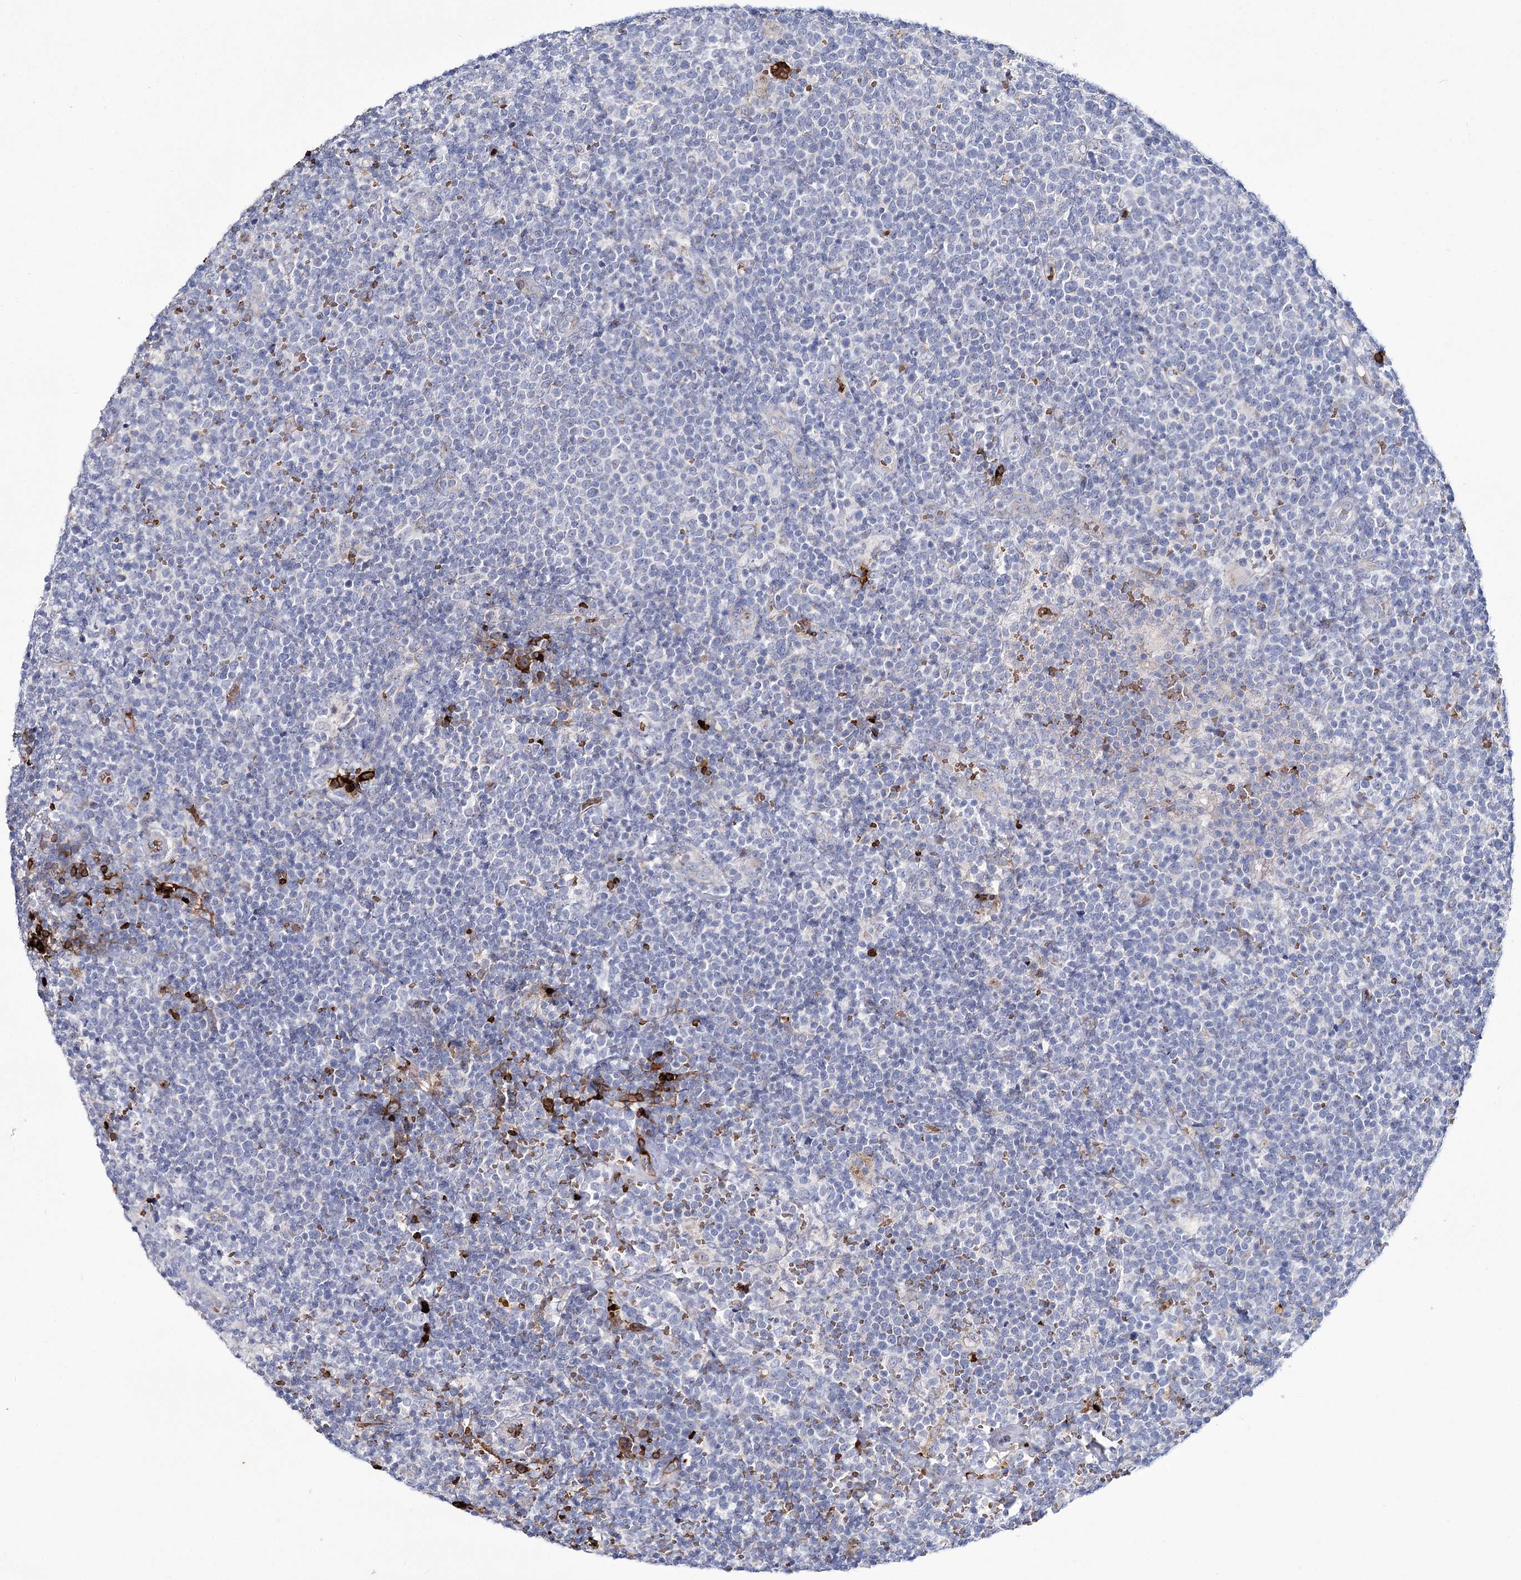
{"staining": {"intensity": "negative", "quantity": "none", "location": "none"}, "tissue": "lymphoma", "cell_type": "Tumor cells", "image_type": "cancer", "snomed": [{"axis": "morphology", "description": "Malignant lymphoma, non-Hodgkin's type, High grade"}, {"axis": "topography", "description": "Lymph node"}], "caption": "Immunohistochemistry micrograph of human lymphoma stained for a protein (brown), which shows no expression in tumor cells. (DAB immunohistochemistry (IHC) with hematoxylin counter stain).", "gene": "GBF1", "patient": {"sex": "male", "age": 61}}